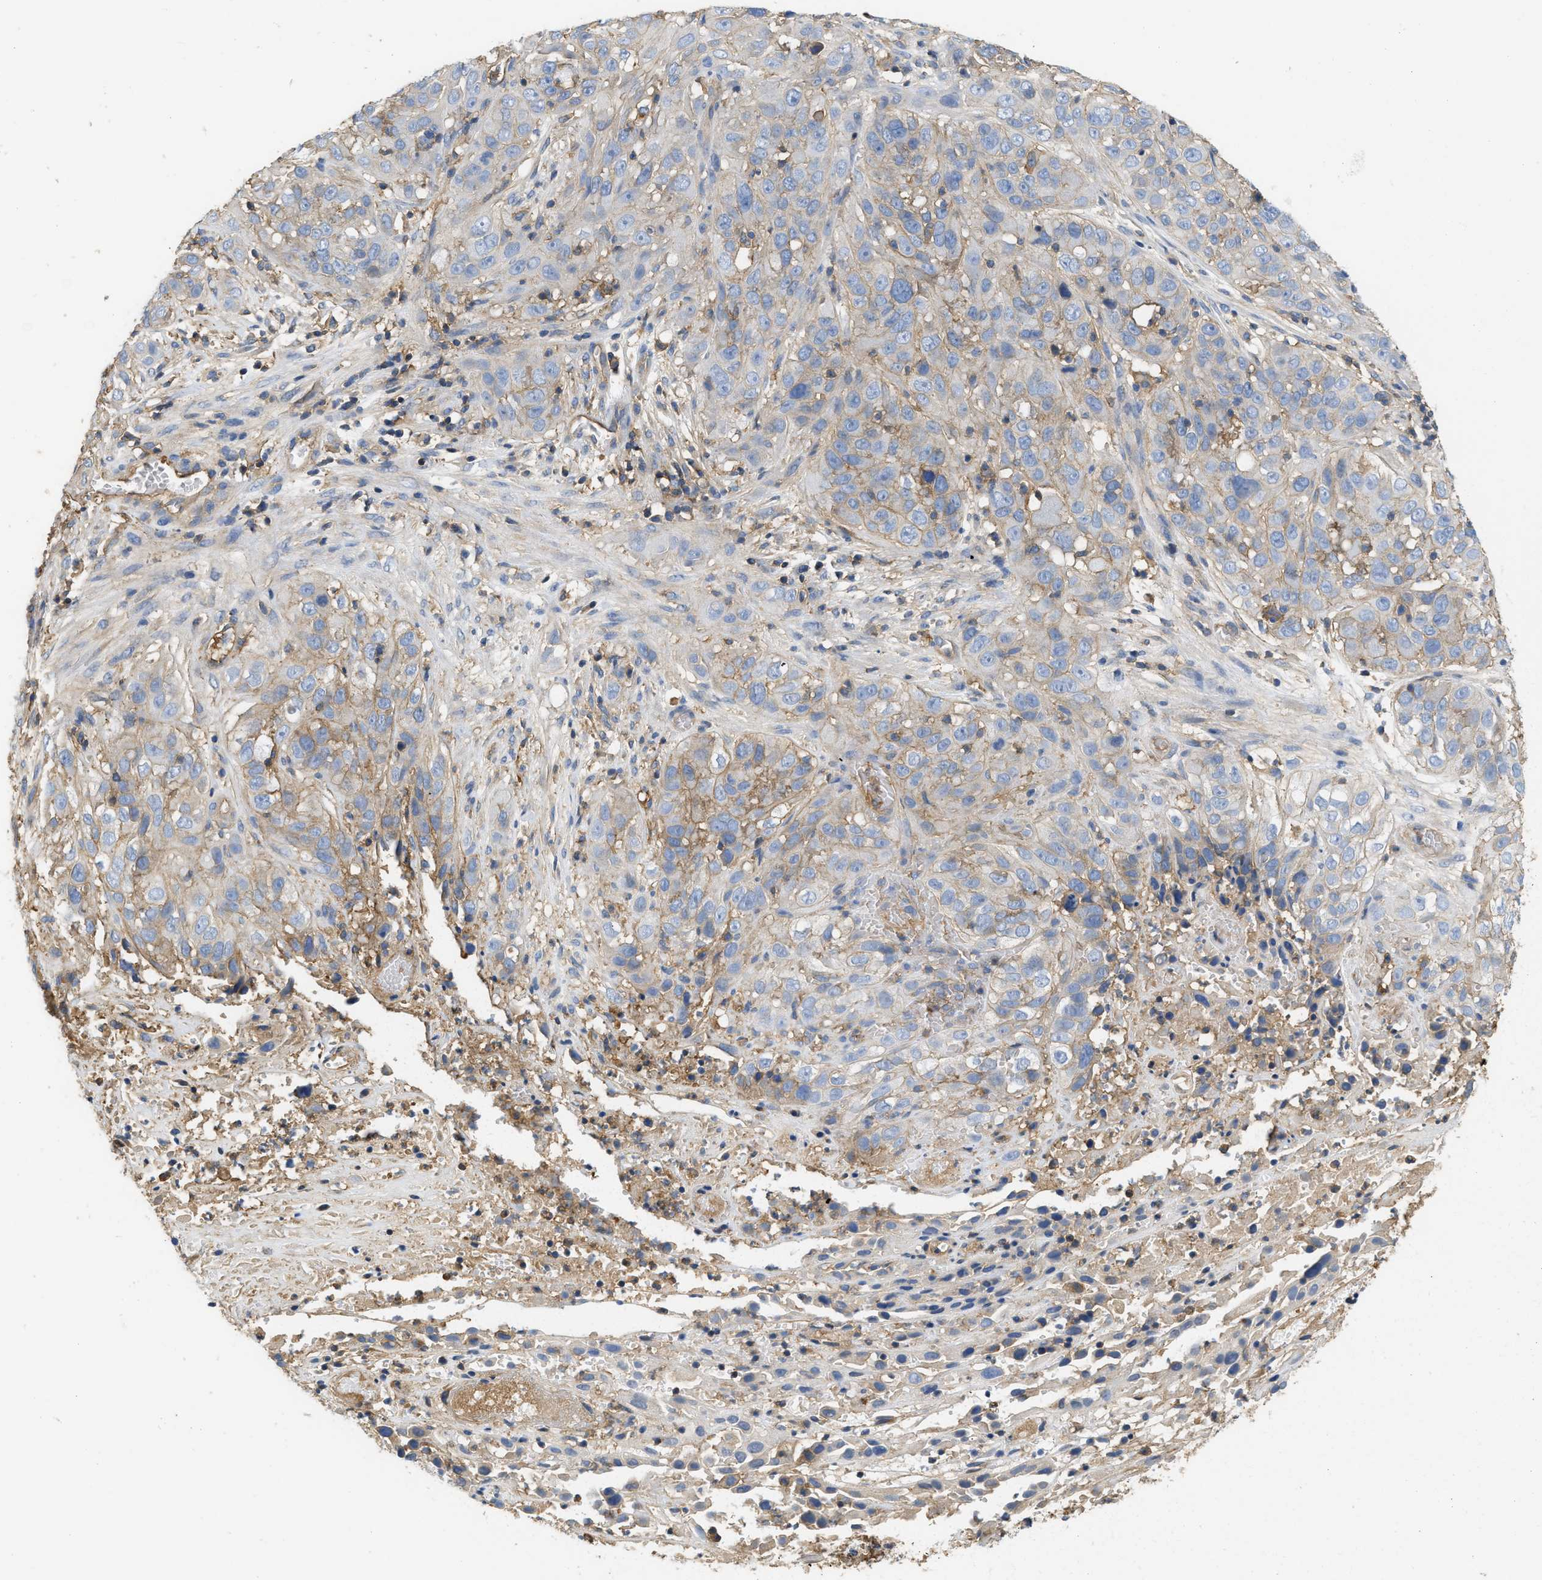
{"staining": {"intensity": "weak", "quantity": "25%-75%", "location": "cytoplasmic/membranous"}, "tissue": "cervical cancer", "cell_type": "Tumor cells", "image_type": "cancer", "snomed": [{"axis": "morphology", "description": "Squamous cell carcinoma, NOS"}, {"axis": "topography", "description": "Cervix"}], "caption": "Squamous cell carcinoma (cervical) stained for a protein (brown) reveals weak cytoplasmic/membranous positive positivity in about 25%-75% of tumor cells.", "gene": "GNB4", "patient": {"sex": "female", "age": 32}}